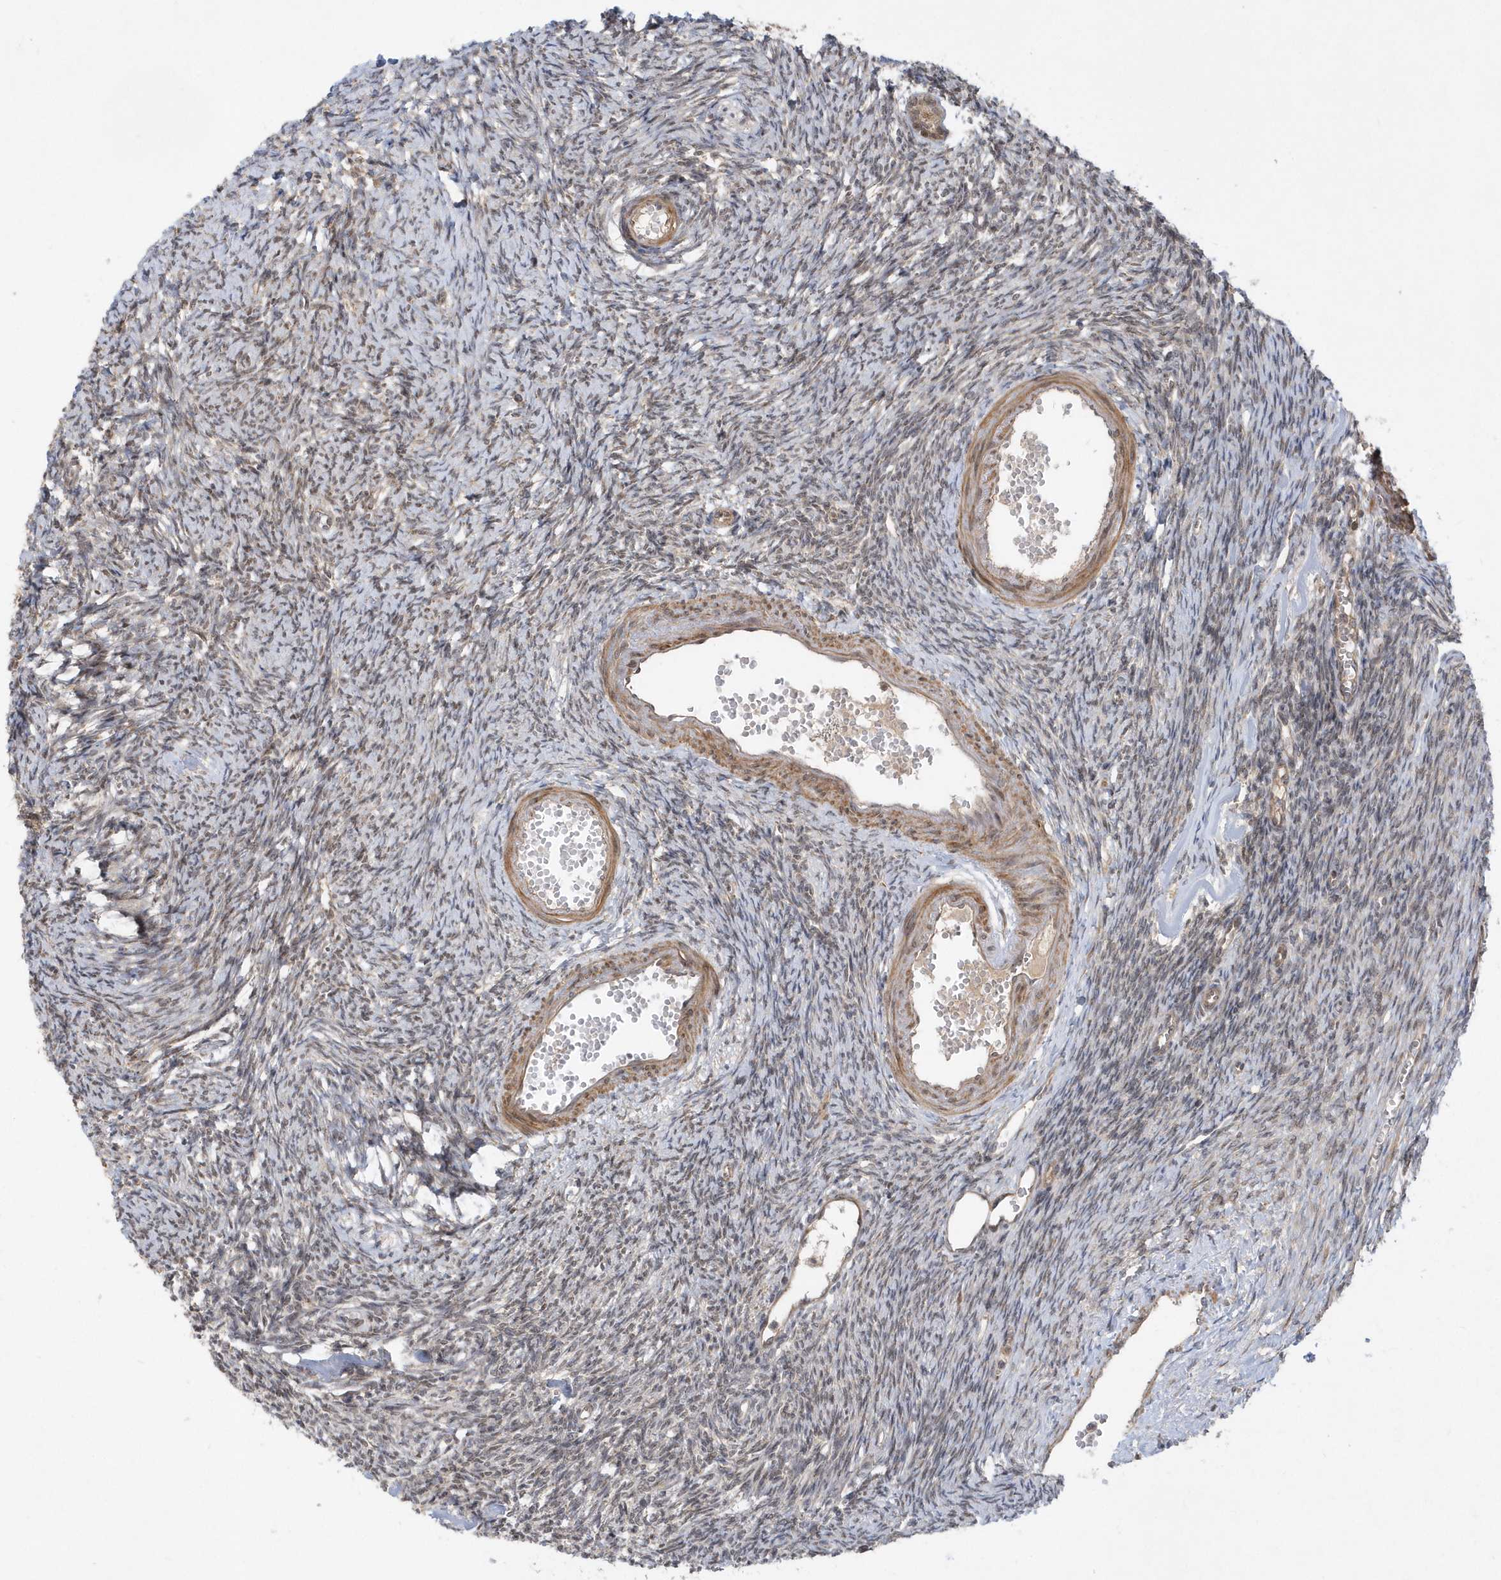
{"staining": {"intensity": "weak", "quantity": "25%-75%", "location": "cytoplasmic/membranous,nuclear"}, "tissue": "ovary", "cell_type": "Ovarian stroma cells", "image_type": "normal", "snomed": [{"axis": "morphology", "description": "Normal tissue, NOS"}, {"axis": "morphology", "description": "Cyst, NOS"}, {"axis": "topography", "description": "Ovary"}], "caption": "Ovary stained for a protein (brown) demonstrates weak cytoplasmic/membranous,nuclear positive positivity in about 25%-75% of ovarian stroma cells.", "gene": "MXI1", "patient": {"sex": "female", "age": 33}}